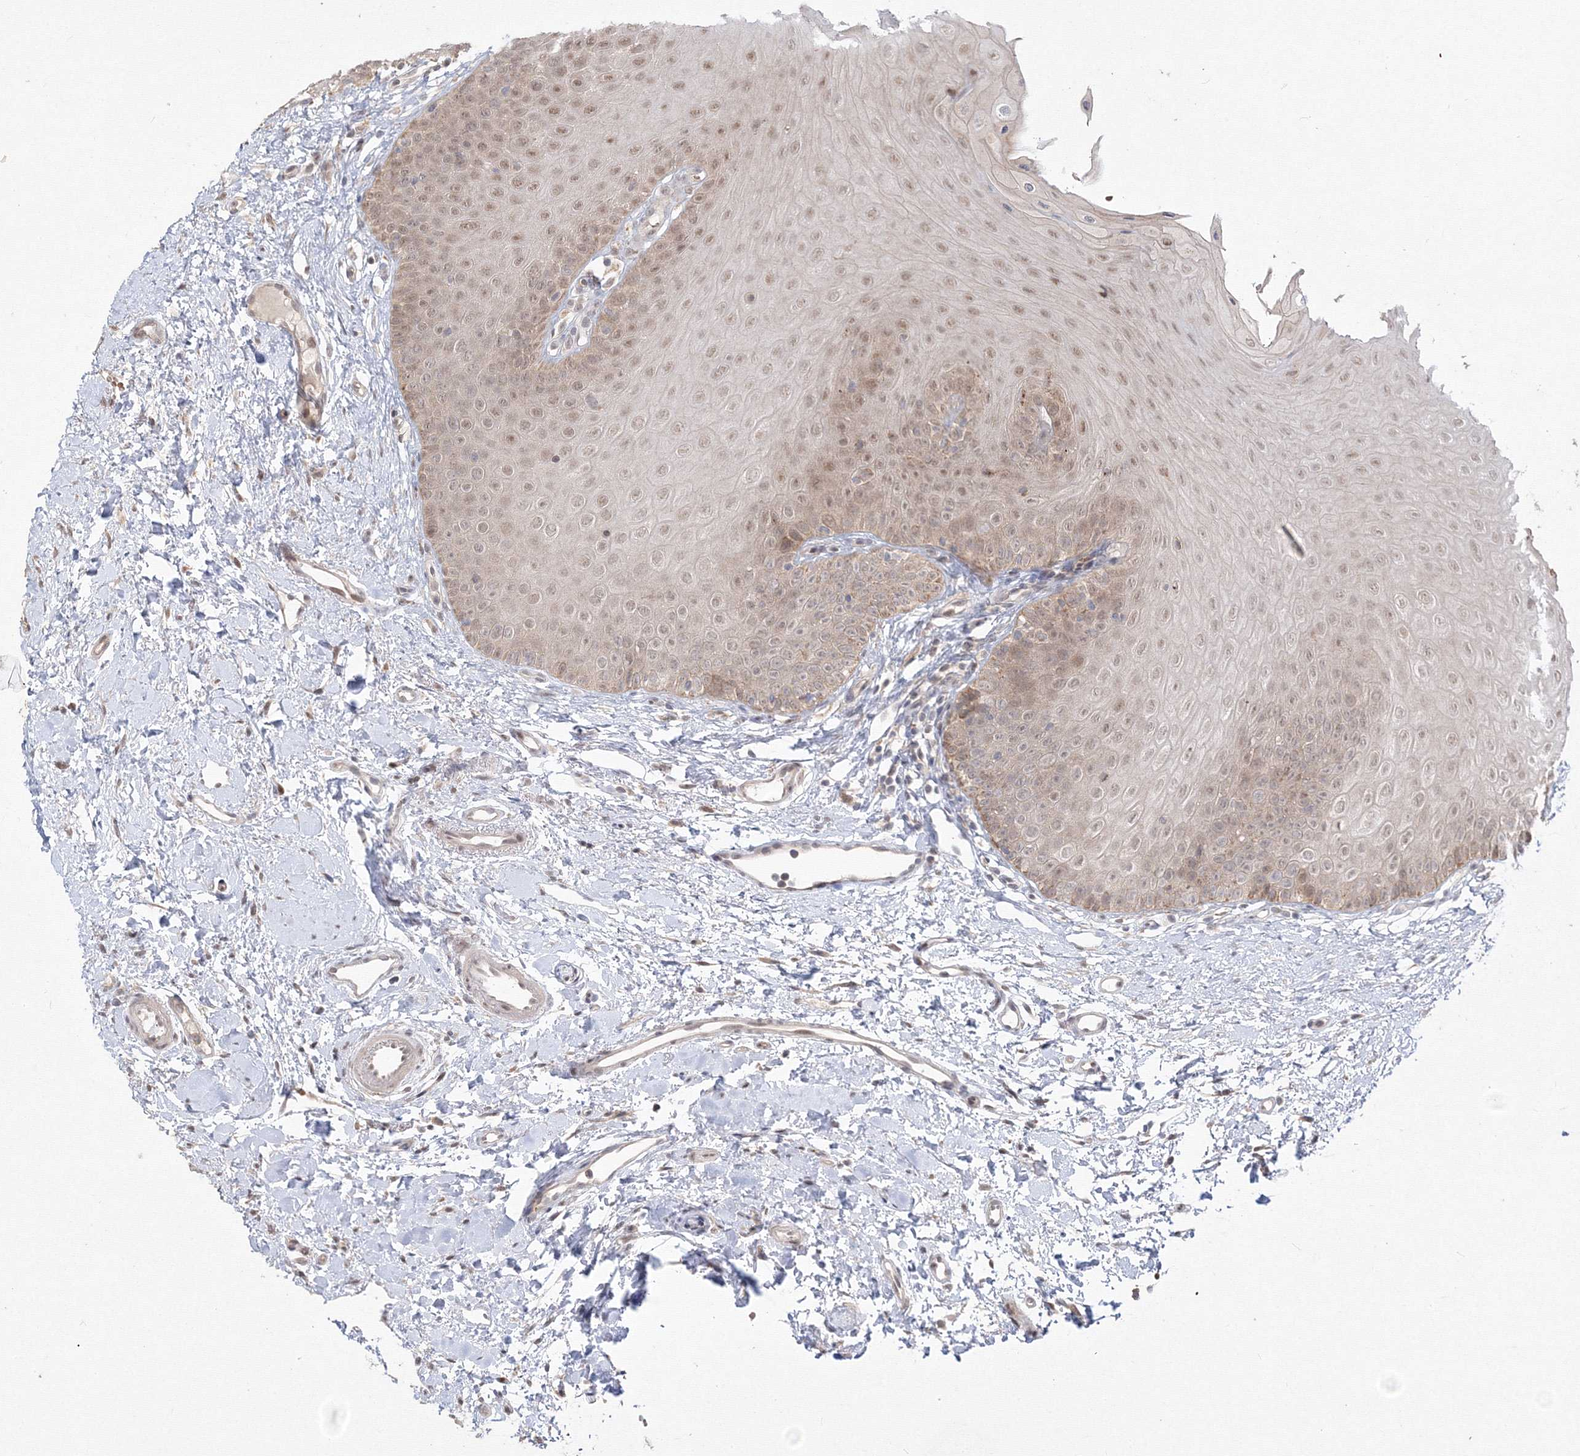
{"staining": {"intensity": "moderate", "quantity": "25%-75%", "location": "nuclear"}, "tissue": "oral mucosa", "cell_type": "Squamous epithelial cells", "image_type": "normal", "snomed": [{"axis": "morphology", "description": "Normal tissue, NOS"}, {"axis": "topography", "description": "Oral tissue"}], "caption": "Protein staining of normal oral mucosa shows moderate nuclear positivity in about 25%-75% of squamous epithelial cells. The protein is stained brown, and the nuclei are stained in blue (DAB (3,3'-diaminobenzidine) IHC with brightfield microscopy, high magnification).", "gene": "COPS4", "patient": {"sex": "female", "age": 68}}